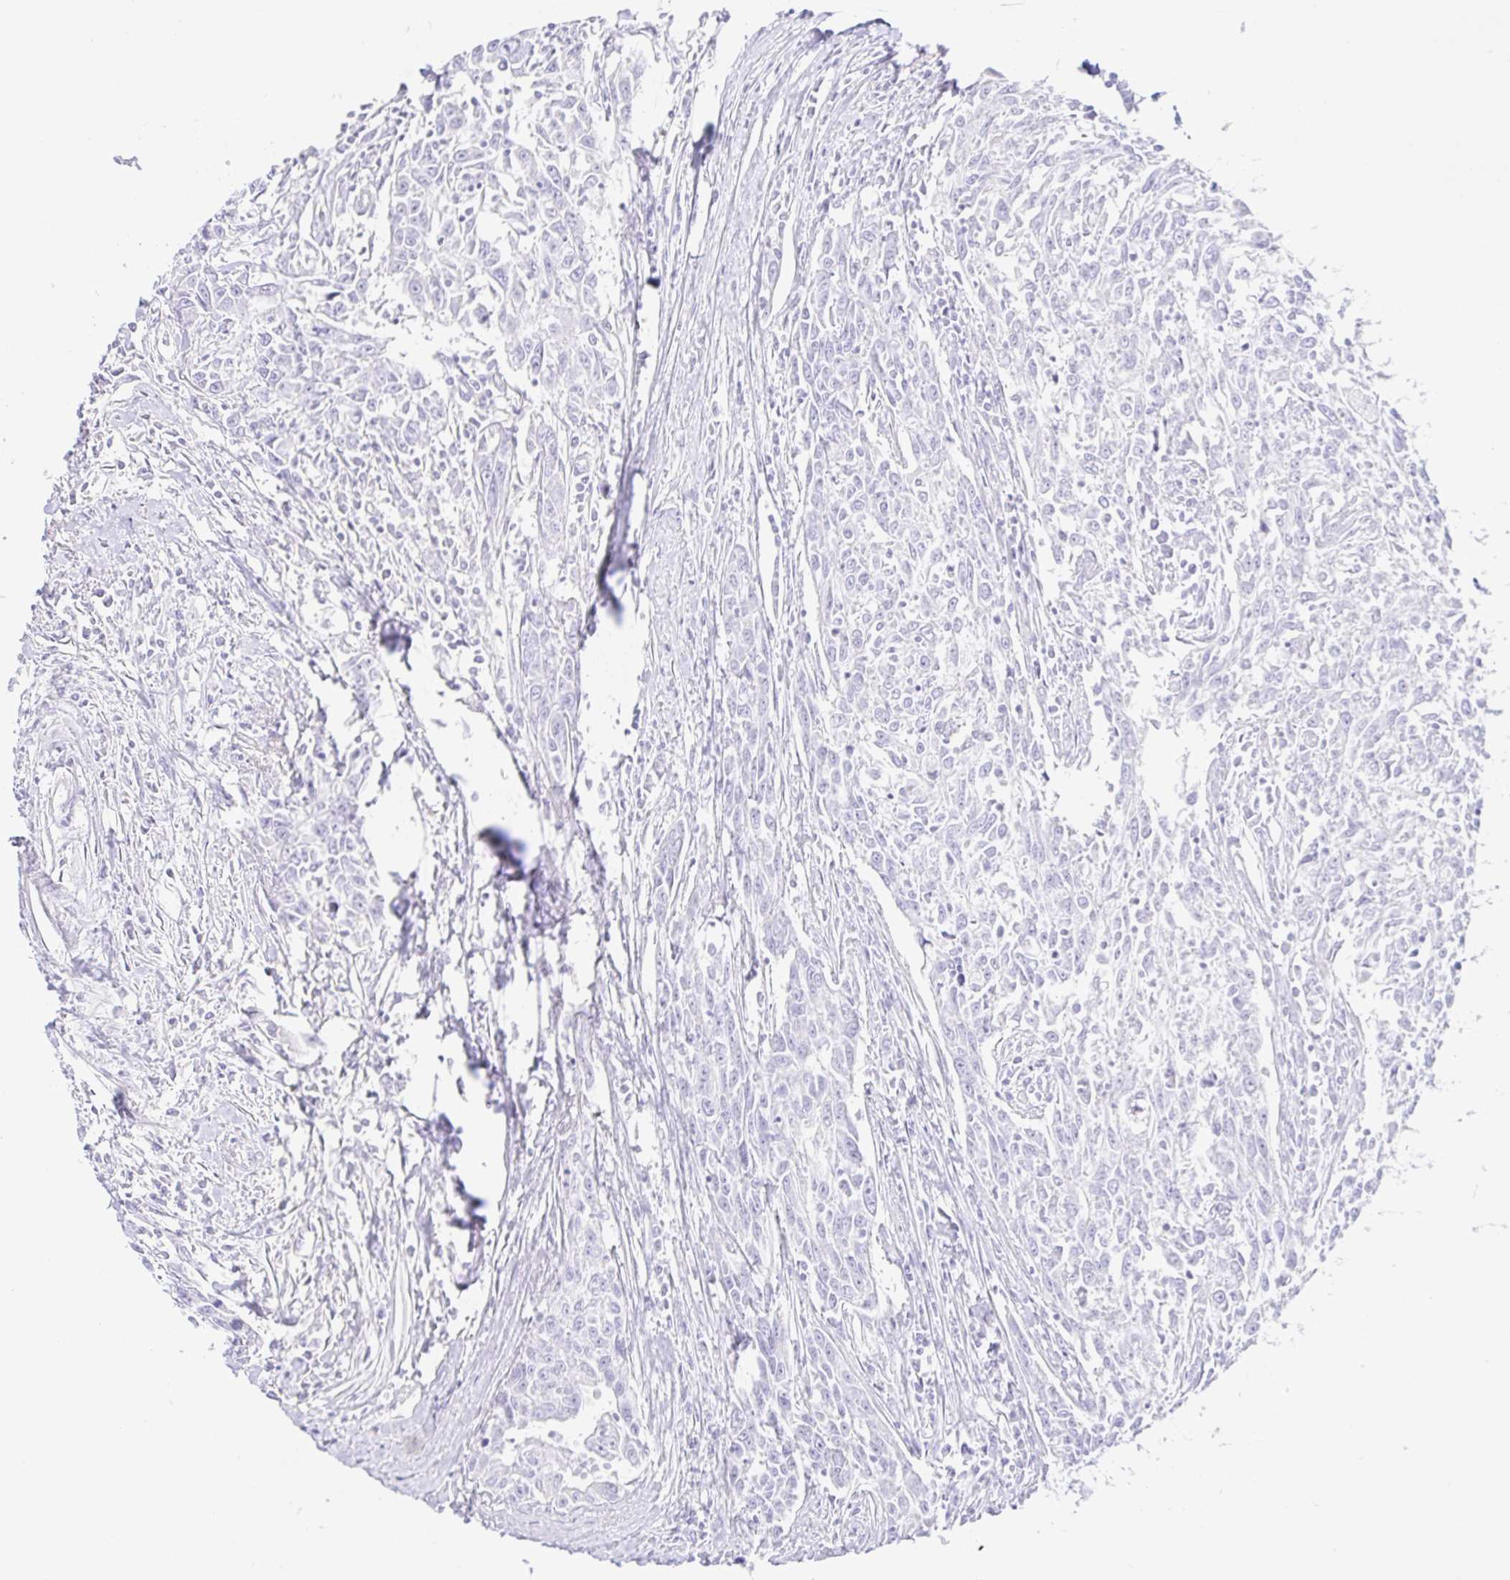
{"staining": {"intensity": "negative", "quantity": "none", "location": "none"}, "tissue": "breast cancer", "cell_type": "Tumor cells", "image_type": "cancer", "snomed": [{"axis": "morphology", "description": "Duct carcinoma"}, {"axis": "topography", "description": "Breast"}], "caption": "Human breast intraductal carcinoma stained for a protein using immunohistochemistry exhibits no expression in tumor cells.", "gene": "PAX8", "patient": {"sex": "female", "age": 50}}